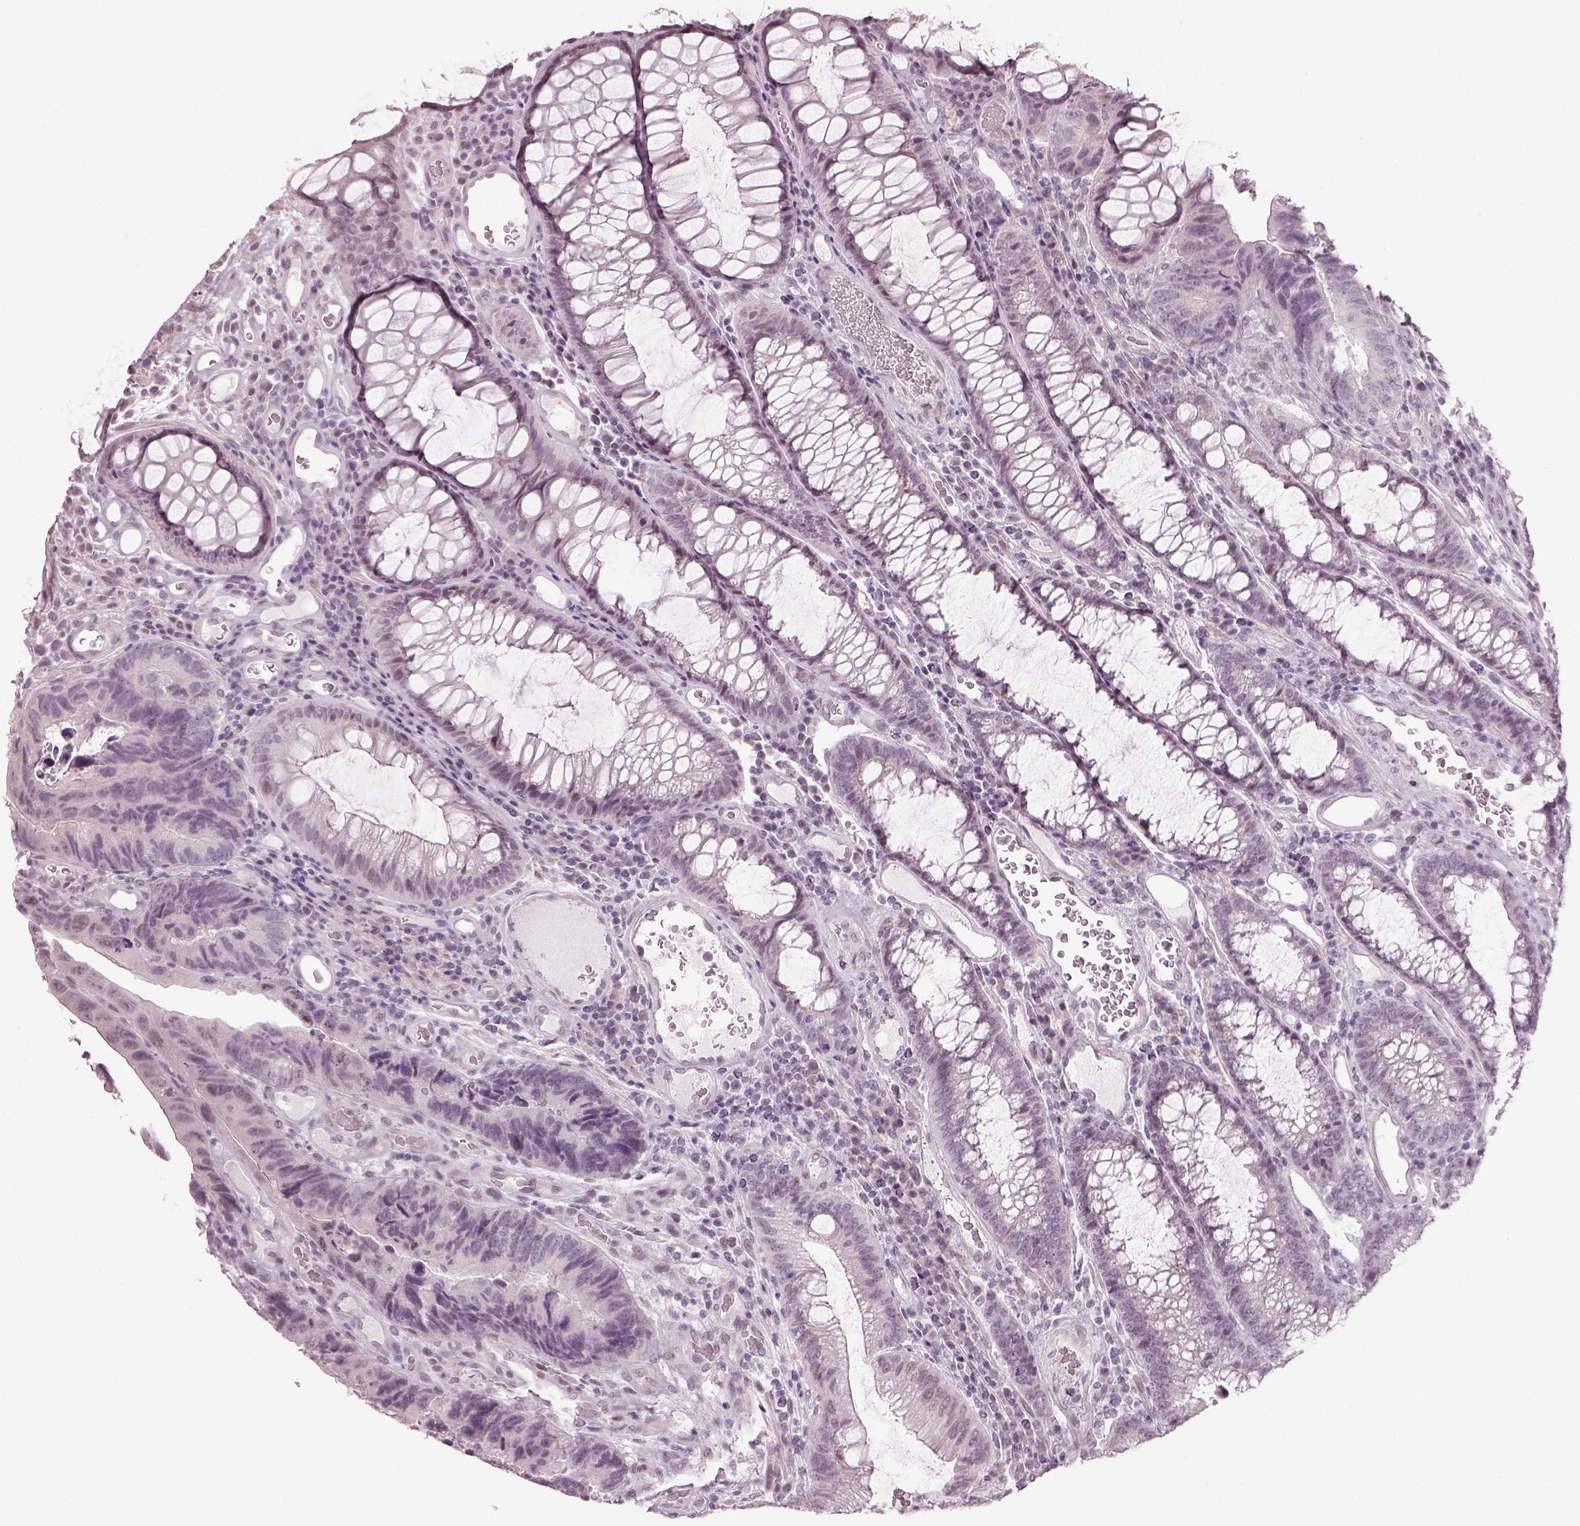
{"staining": {"intensity": "negative", "quantity": "none", "location": "none"}, "tissue": "colorectal cancer", "cell_type": "Tumor cells", "image_type": "cancer", "snomed": [{"axis": "morphology", "description": "Adenocarcinoma, NOS"}, {"axis": "topography", "description": "Colon"}], "caption": "This is a histopathology image of immunohistochemistry (IHC) staining of colorectal adenocarcinoma, which shows no staining in tumor cells.", "gene": "NAT8", "patient": {"sex": "female", "age": 67}}